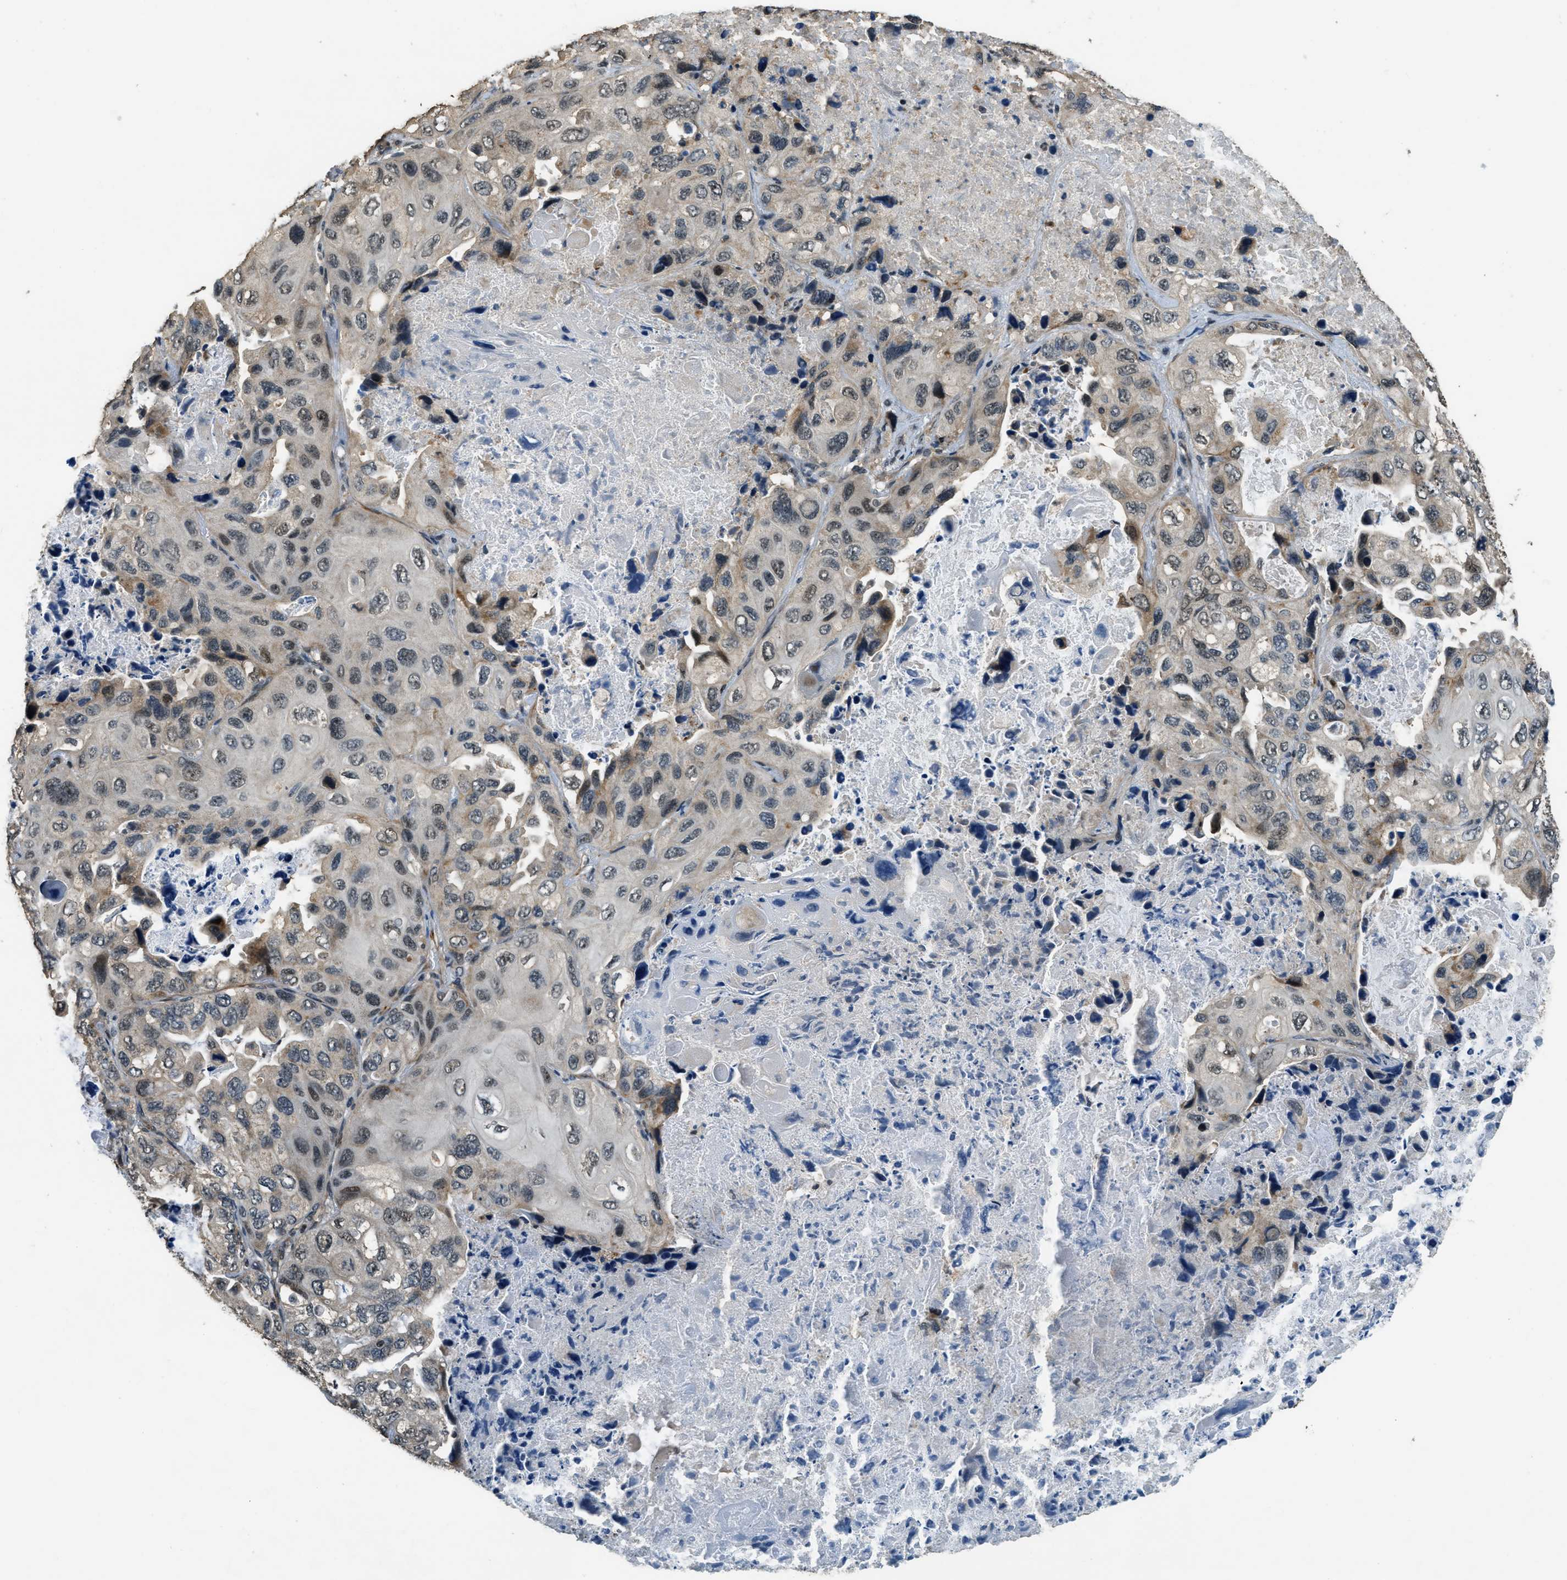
{"staining": {"intensity": "weak", "quantity": ">75%", "location": "cytoplasmic/membranous,nuclear"}, "tissue": "lung cancer", "cell_type": "Tumor cells", "image_type": "cancer", "snomed": [{"axis": "morphology", "description": "Squamous cell carcinoma, NOS"}, {"axis": "topography", "description": "Lung"}], "caption": "About >75% of tumor cells in lung cancer reveal weak cytoplasmic/membranous and nuclear protein staining as visualized by brown immunohistochemical staining.", "gene": "MED21", "patient": {"sex": "female", "age": 73}}